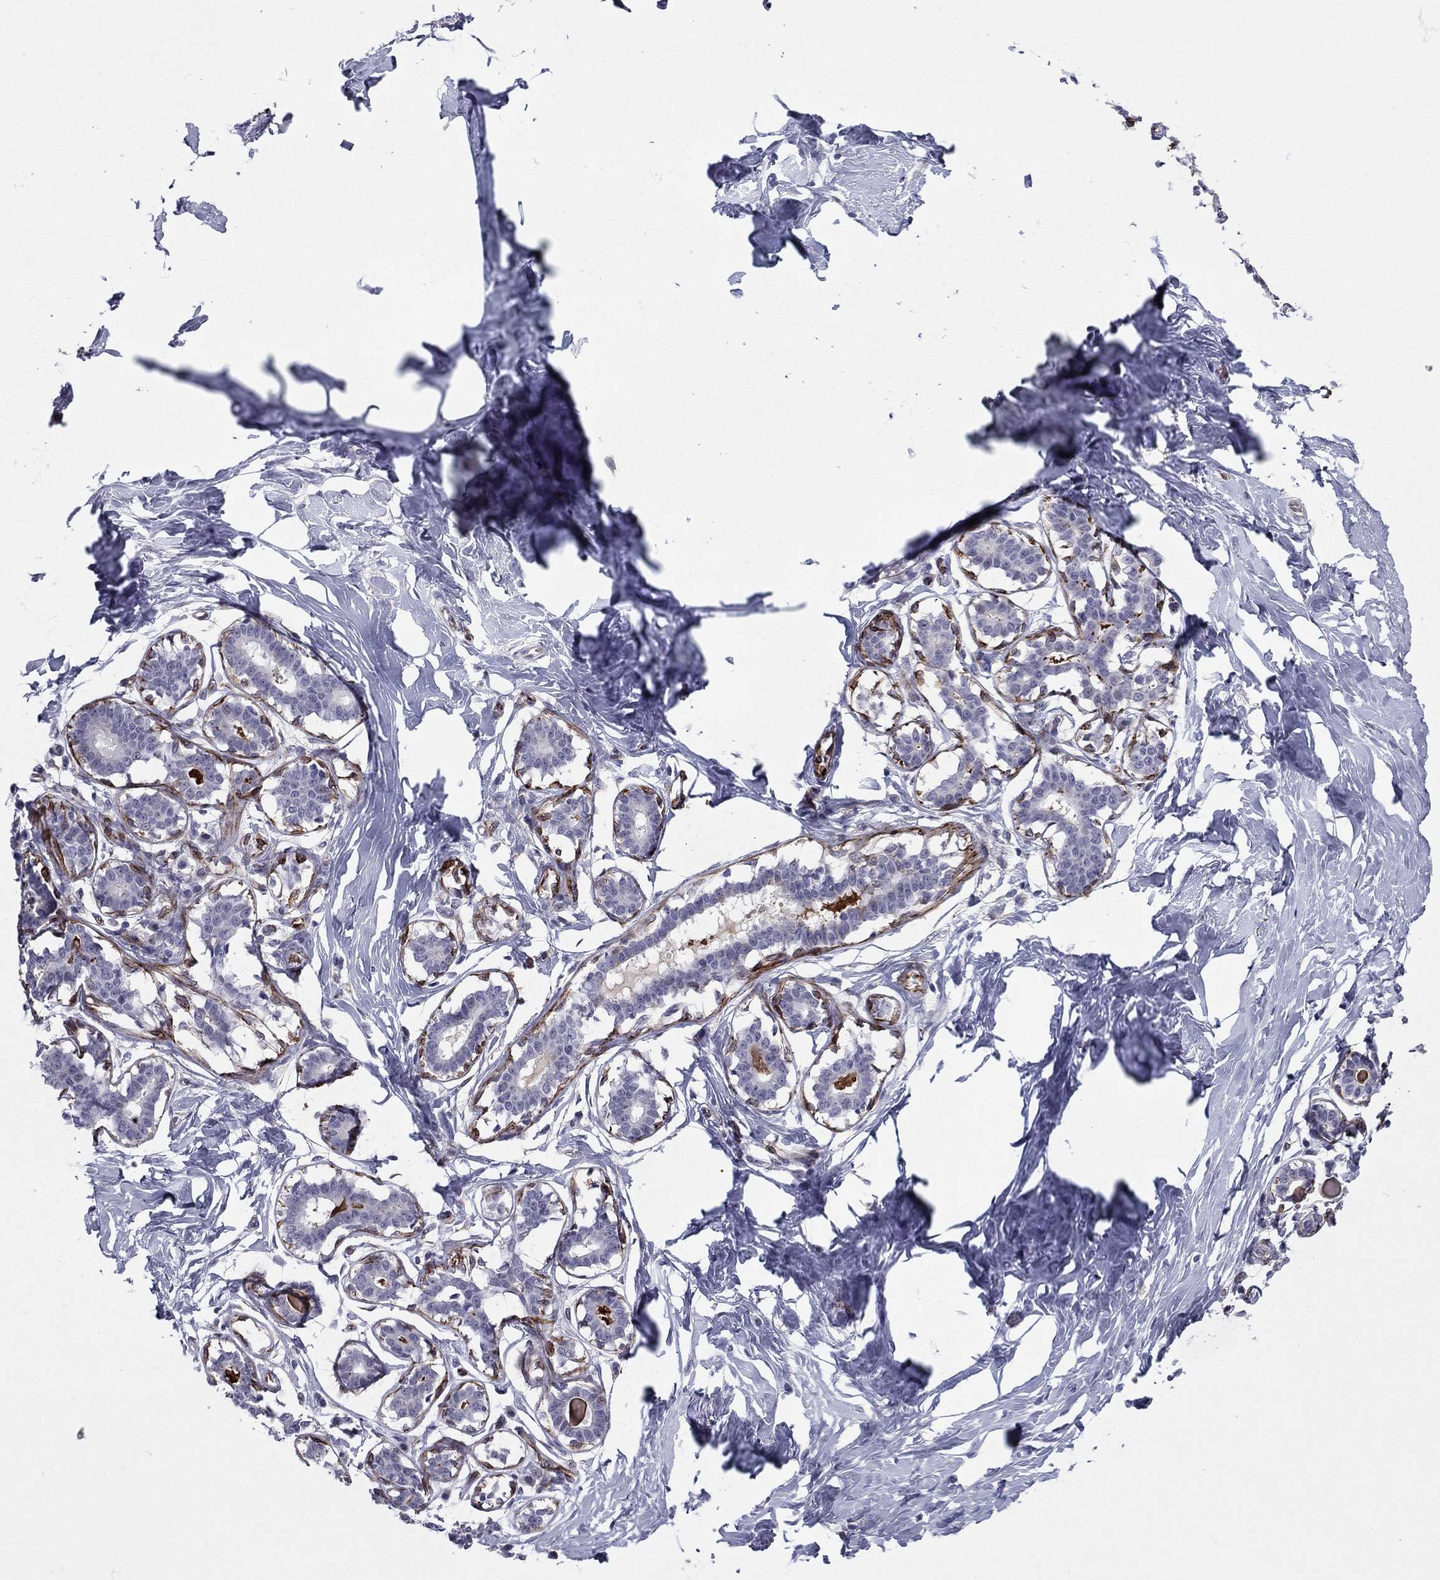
{"staining": {"intensity": "negative", "quantity": "none", "location": "none"}, "tissue": "breast", "cell_type": "Adipocytes", "image_type": "normal", "snomed": [{"axis": "morphology", "description": "Normal tissue, NOS"}, {"axis": "morphology", "description": "Lobular carcinoma, in situ"}, {"axis": "topography", "description": "Breast"}], "caption": "Adipocytes show no significant protein positivity in normal breast. Brightfield microscopy of immunohistochemistry (IHC) stained with DAB (brown) and hematoxylin (blue), captured at high magnification.", "gene": "ANKS4B", "patient": {"sex": "female", "age": 35}}